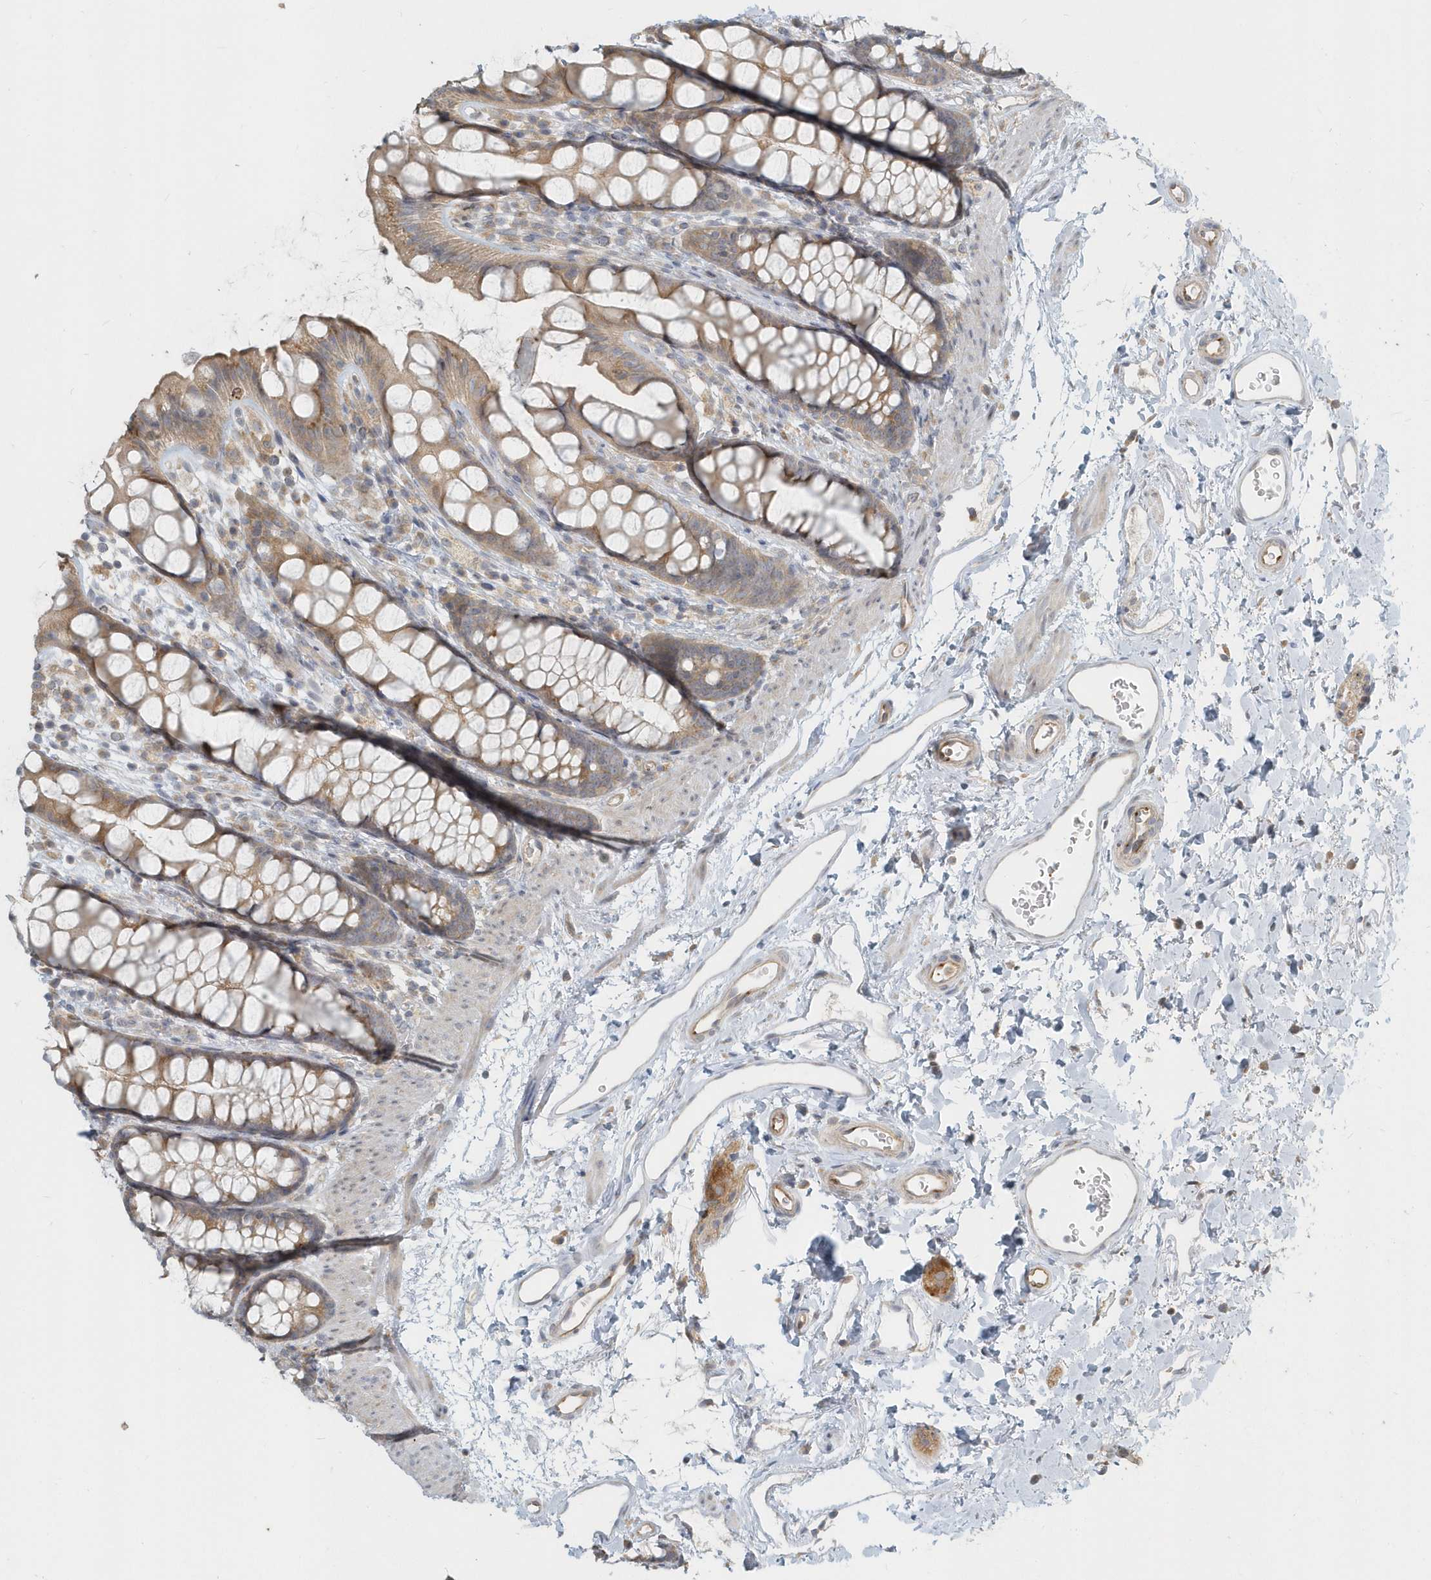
{"staining": {"intensity": "moderate", "quantity": ">75%", "location": "cytoplasmic/membranous"}, "tissue": "rectum", "cell_type": "Glandular cells", "image_type": "normal", "snomed": [{"axis": "morphology", "description": "Normal tissue, NOS"}, {"axis": "topography", "description": "Rectum"}], "caption": "DAB immunohistochemical staining of benign rectum exhibits moderate cytoplasmic/membranous protein expression in approximately >75% of glandular cells. Using DAB (brown) and hematoxylin (blue) stains, captured at high magnification using brightfield microscopy.", "gene": "NAPB", "patient": {"sex": "female", "age": 65}}